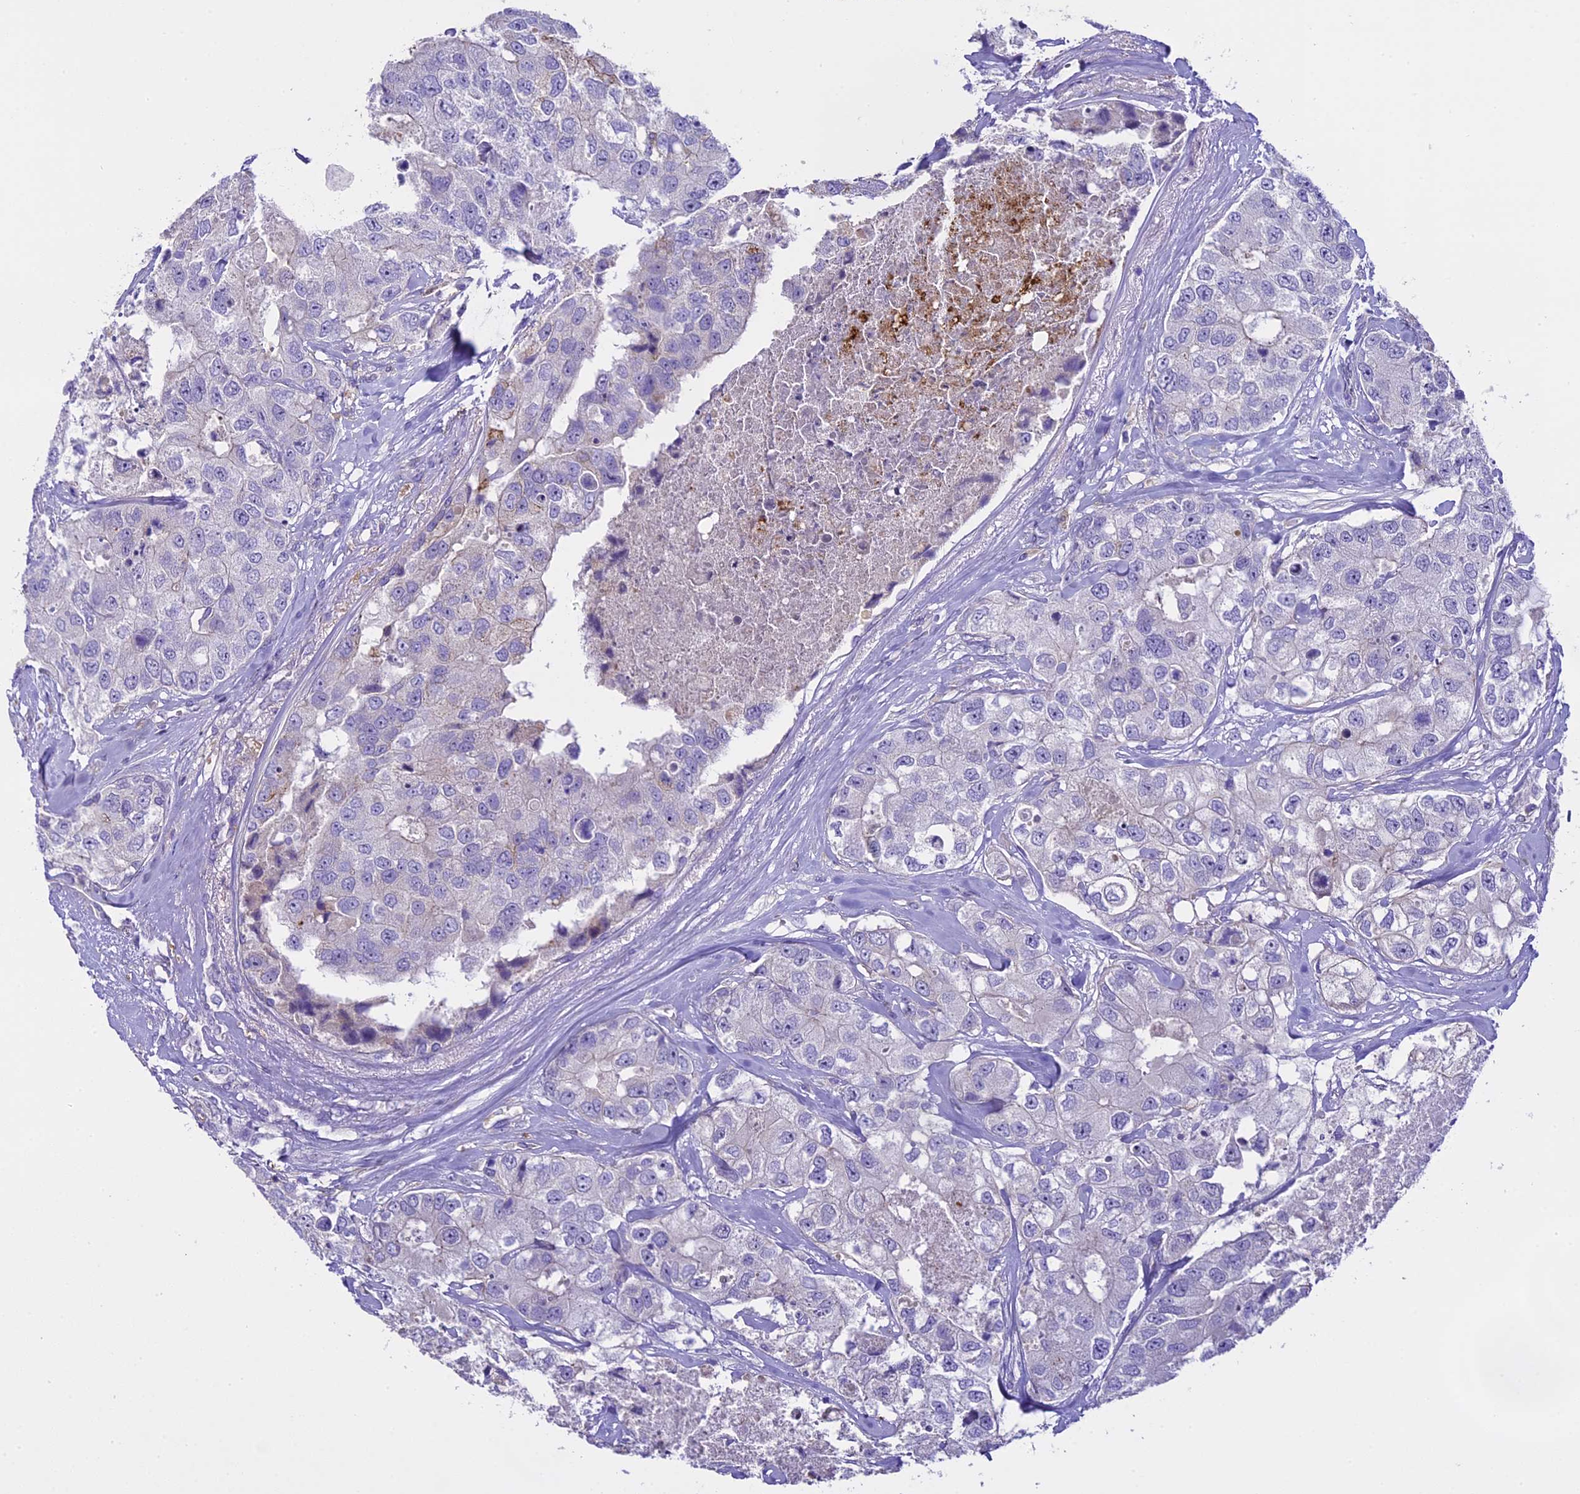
{"staining": {"intensity": "negative", "quantity": "none", "location": "none"}, "tissue": "breast cancer", "cell_type": "Tumor cells", "image_type": "cancer", "snomed": [{"axis": "morphology", "description": "Duct carcinoma"}, {"axis": "topography", "description": "Breast"}], "caption": "There is no significant expression in tumor cells of breast cancer (infiltrating ductal carcinoma).", "gene": "NOD2", "patient": {"sex": "female", "age": 62}}